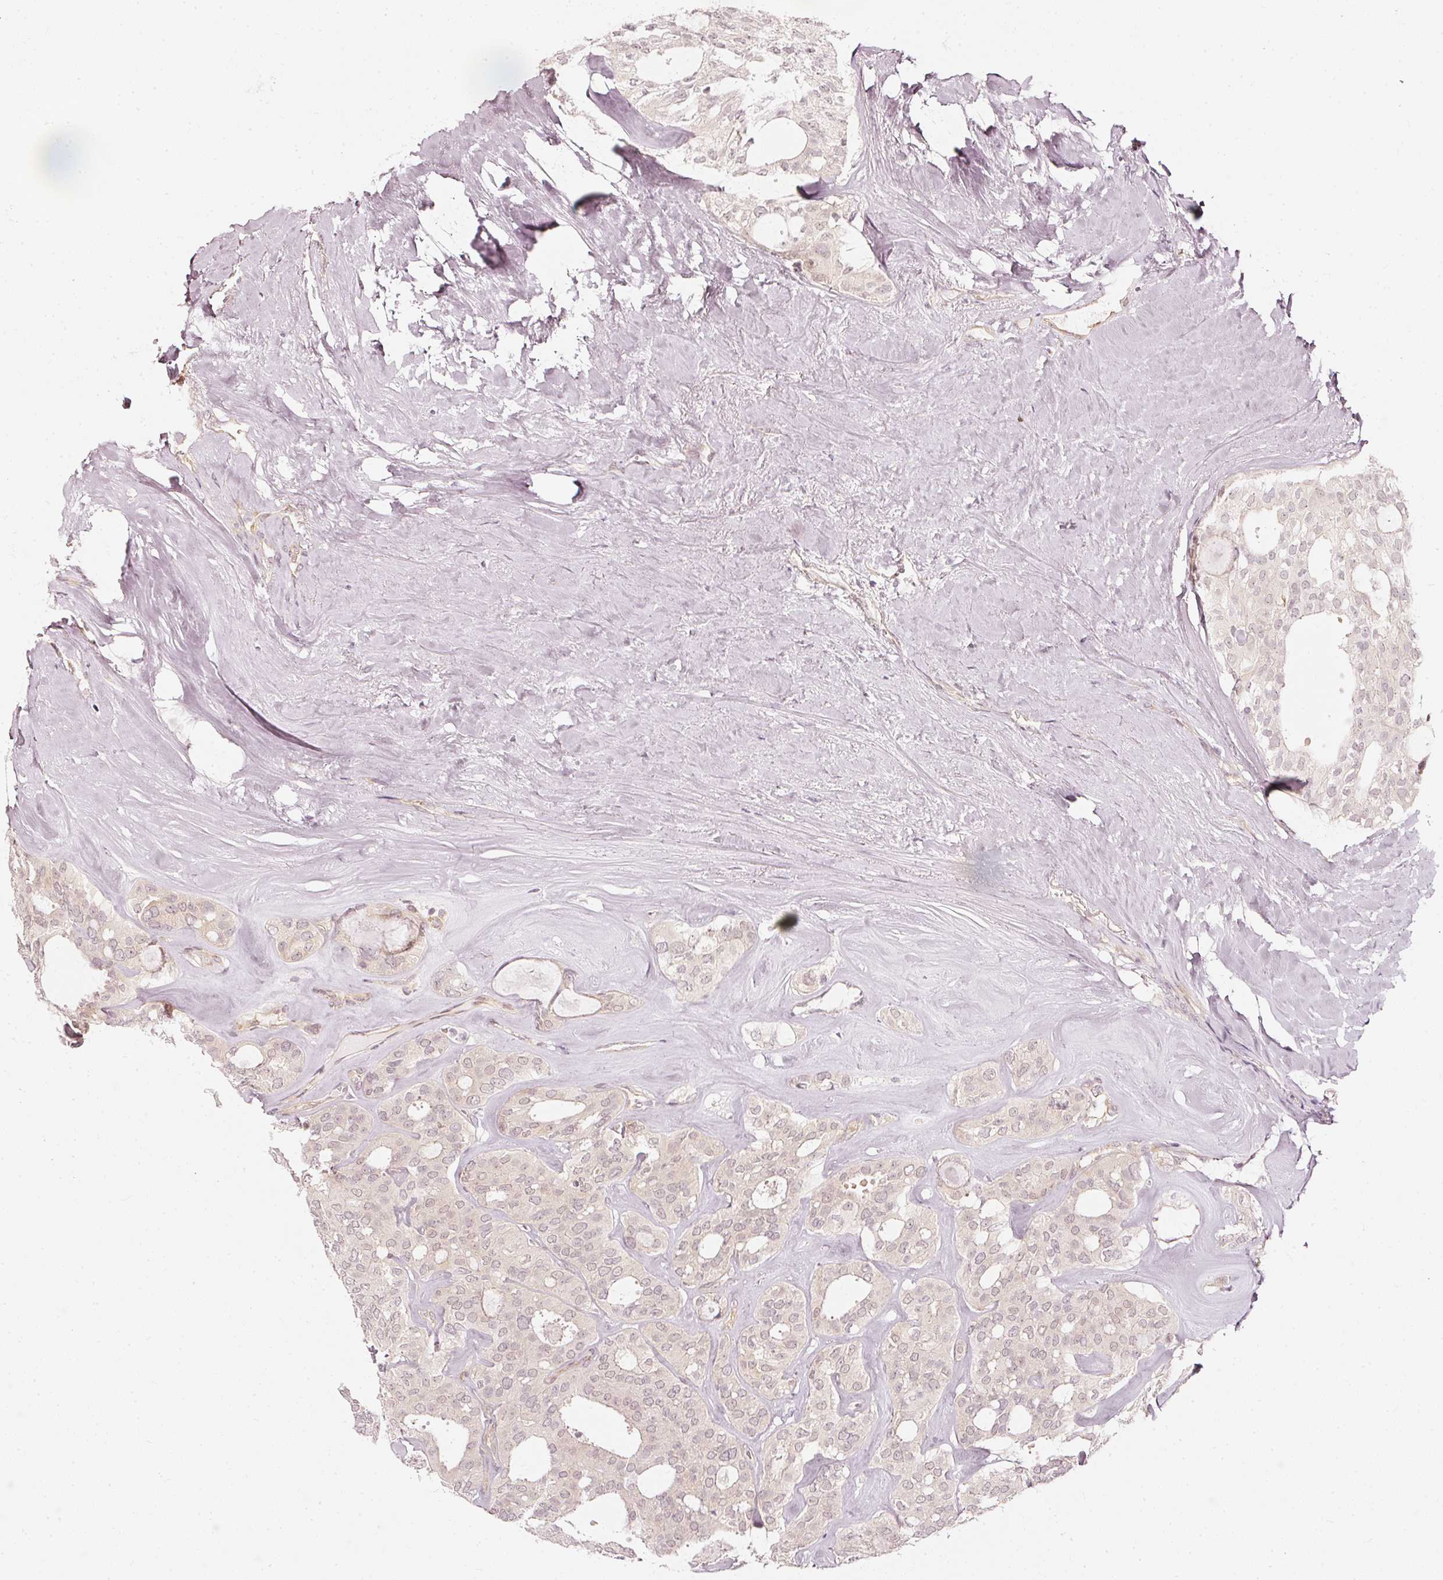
{"staining": {"intensity": "negative", "quantity": "none", "location": "none"}, "tissue": "thyroid cancer", "cell_type": "Tumor cells", "image_type": "cancer", "snomed": [{"axis": "morphology", "description": "Follicular adenoma carcinoma, NOS"}, {"axis": "topography", "description": "Thyroid gland"}], "caption": "A micrograph of thyroid follicular adenoma carcinoma stained for a protein reveals no brown staining in tumor cells.", "gene": "DRD2", "patient": {"sex": "male", "age": 75}}